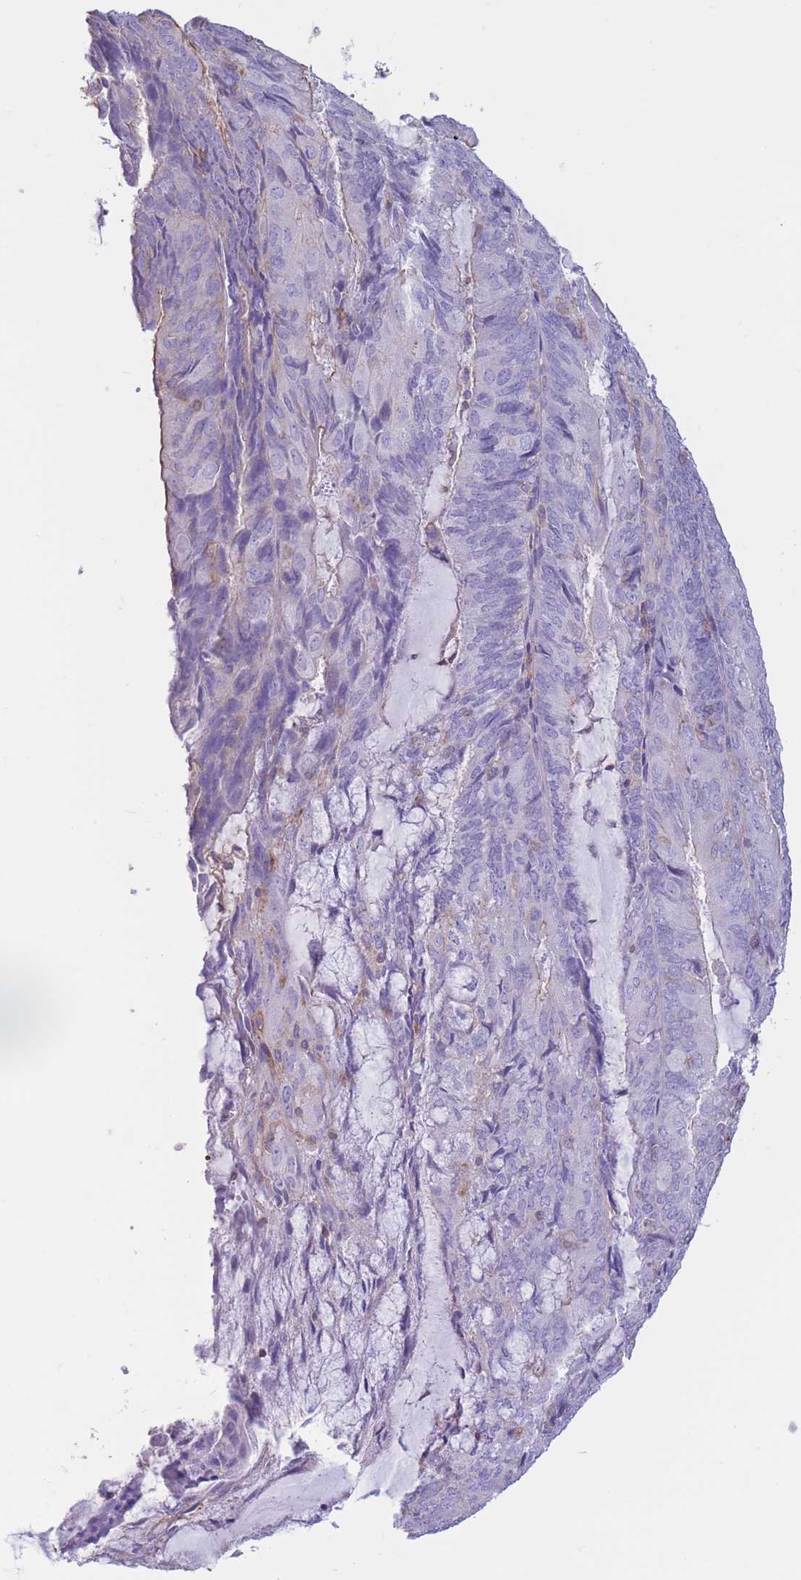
{"staining": {"intensity": "negative", "quantity": "none", "location": "none"}, "tissue": "endometrial cancer", "cell_type": "Tumor cells", "image_type": "cancer", "snomed": [{"axis": "morphology", "description": "Adenocarcinoma, NOS"}, {"axis": "topography", "description": "Endometrium"}], "caption": "DAB immunohistochemical staining of human endometrial adenocarcinoma reveals no significant expression in tumor cells. (DAB (3,3'-diaminobenzidine) IHC, high magnification).", "gene": "PDHA1", "patient": {"sex": "female", "age": 81}}